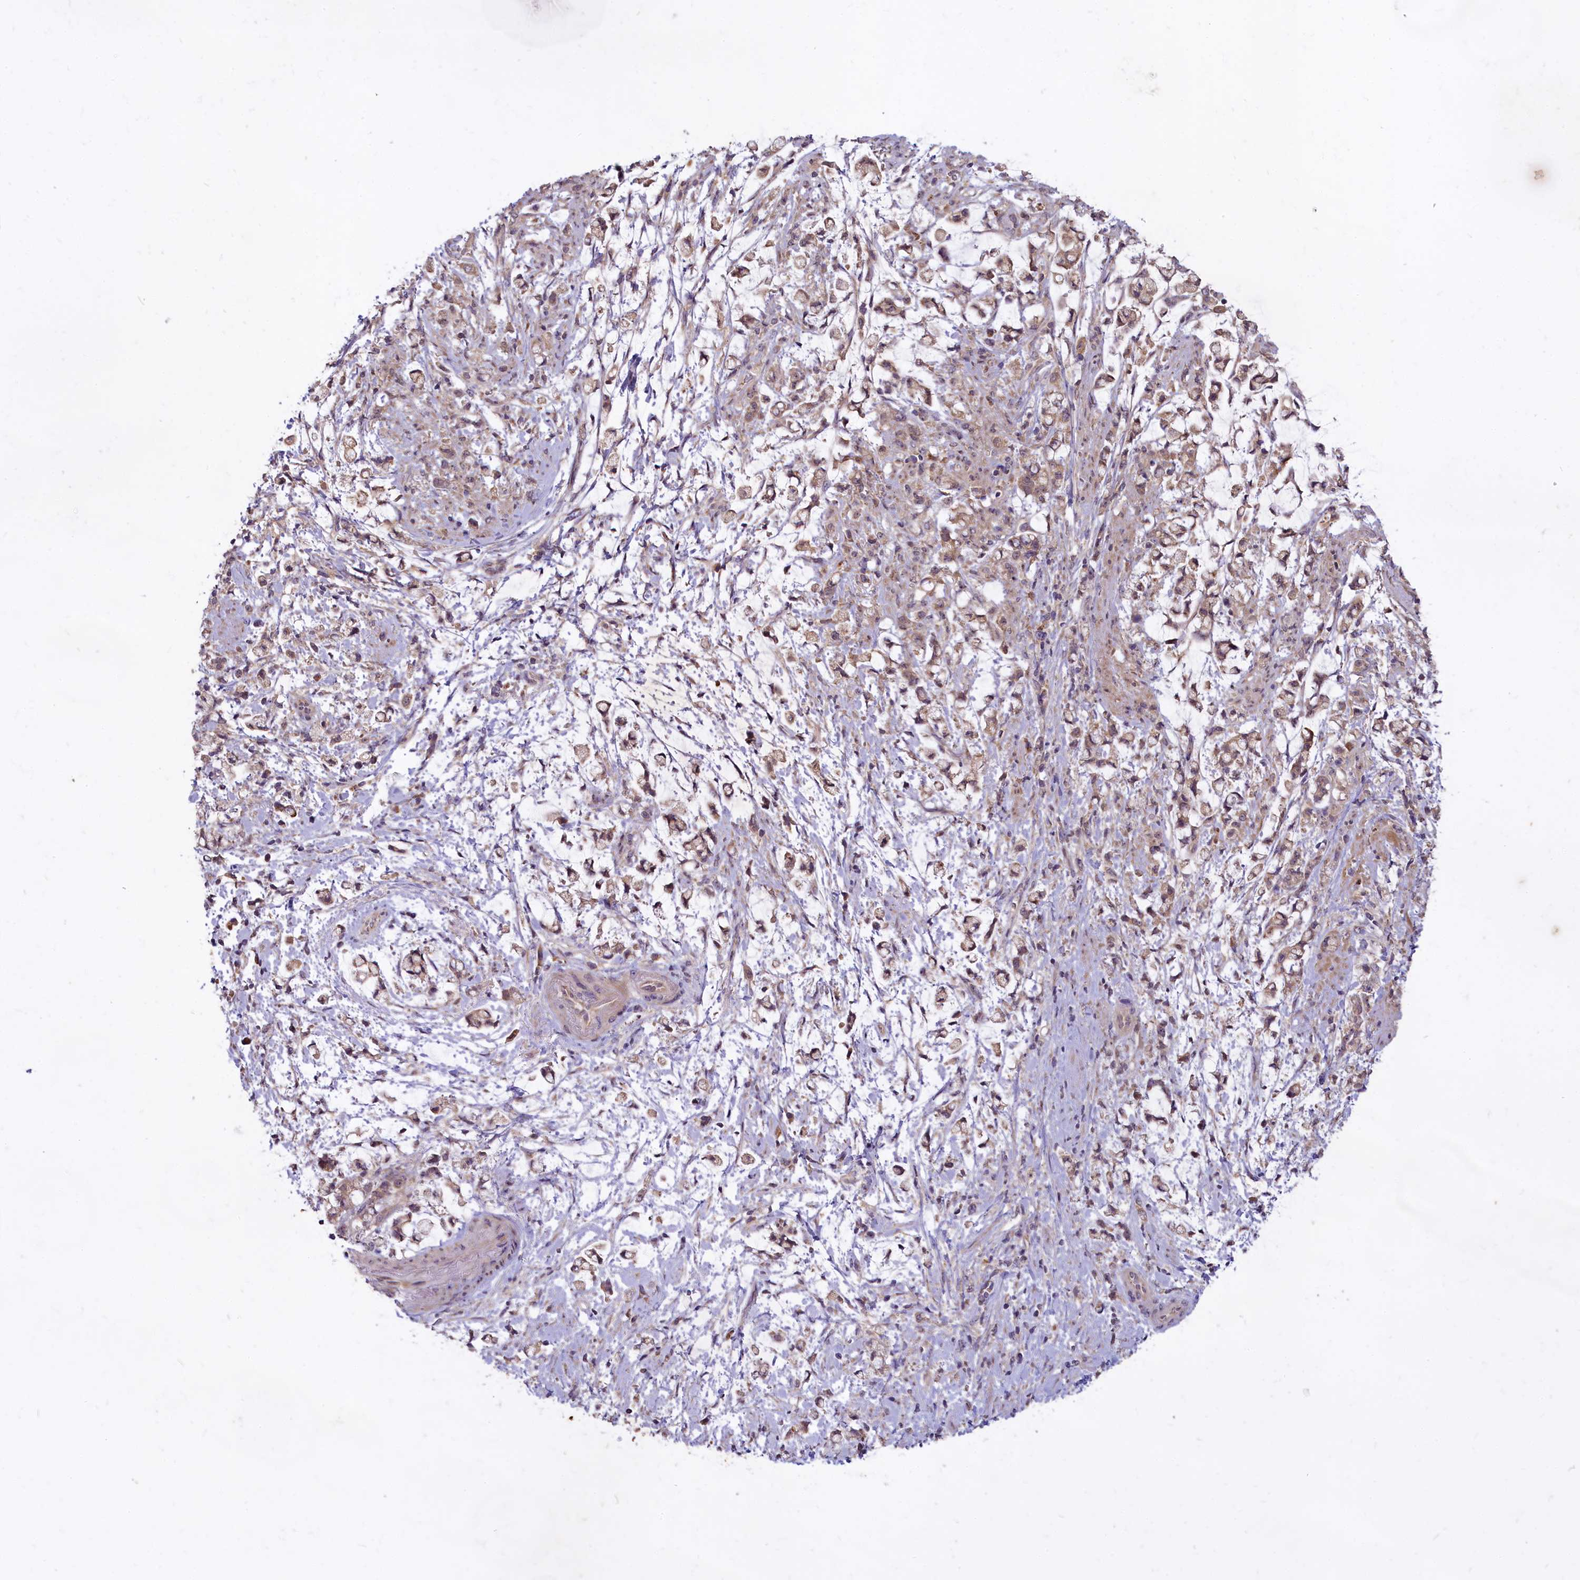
{"staining": {"intensity": "weak", "quantity": "25%-75%", "location": "cytoplasmic/membranous"}, "tissue": "stomach cancer", "cell_type": "Tumor cells", "image_type": "cancer", "snomed": [{"axis": "morphology", "description": "Adenocarcinoma, NOS"}, {"axis": "topography", "description": "Stomach"}], "caption": "Immunohistochemical staining of human stomach cancer shows low levels of weak cytoplasmic/membranous protein staining in about 25%-75% of tumor cells.", "gene": "MEMO1", "patient": {"sex": "female", "age": 60}}